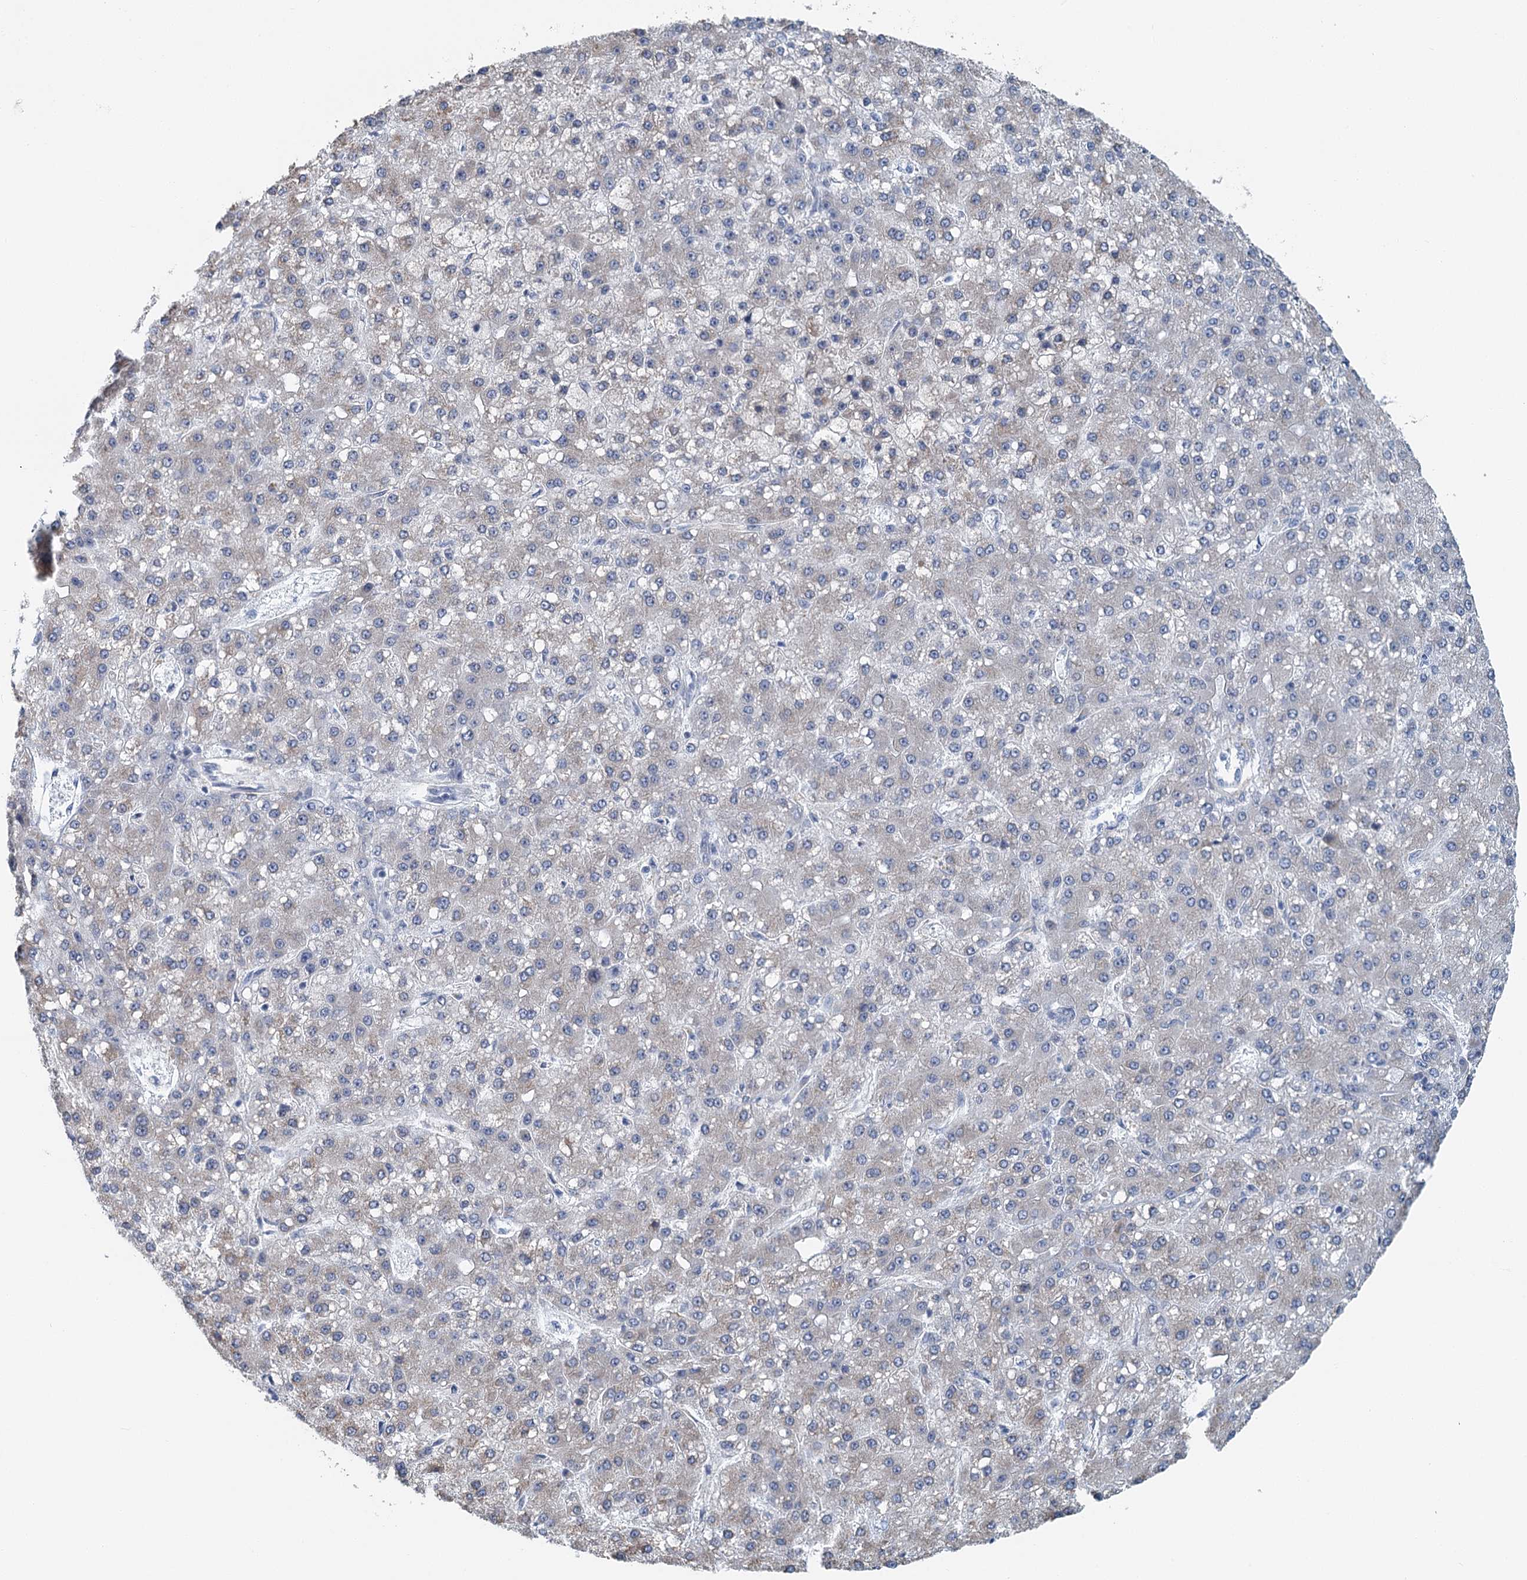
{"staining": {"intensity": "negative", "quantity": "none", "location": "none"}, "tissue": "liver cancer", "cell_type": "Tumor cells", "image_type": "cancer", "snomed": [{"axis": "morphology", "description": "Carcinoma, Hepatocellular, NOS"}, {"axis": "topography", "description": "Liver"}], "caption": "Human hepatocellular carcinoma (liver) stained for a protein using immunohistochemistry exhibits no expression in tumor cells.", "gene": "ZNF527", "patient": {"sex": "male", "age": 67}}